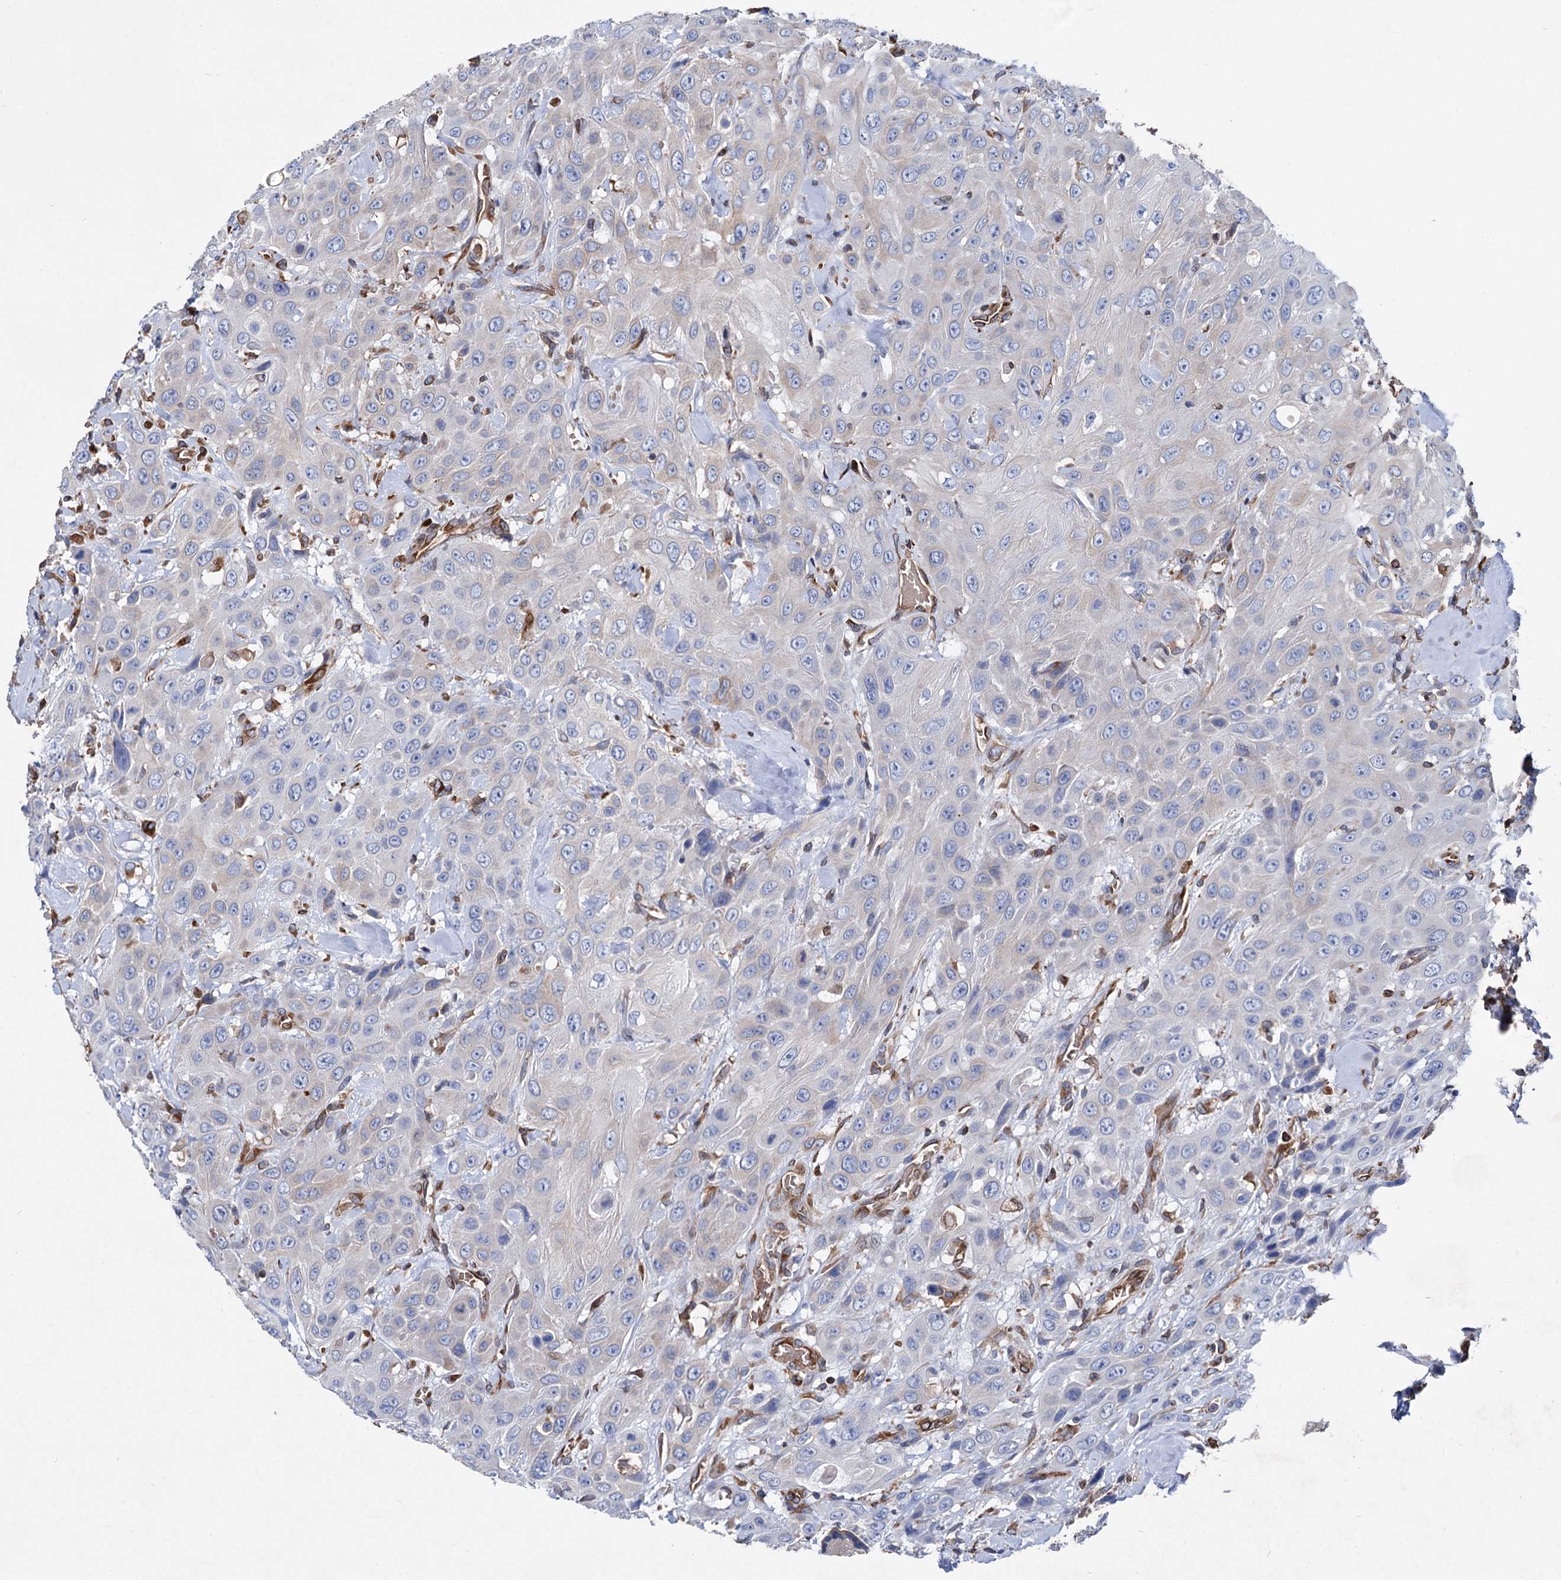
{"staining": {"intensity": "negative", "quantity": "none", "location": "none"}, "tissue": "head and neck cancer", "cell_type": "Tumor cells", "image_type": "cancer", "snomed": [{"axis": "morphology", "description": "Squamous cell carcinoma, NOS"}, {"axis": "topography", "description": "Head-Neck"}], "caption": "A high-resolution micrograph shows IHC staining of head and neck cancer (squamous cell carcinoma), which demonstrates no significant expression in tumor cells. (IHC, brightfield microscopy, high magnification).", "gene": "STING1", "patient": {"sex": "male", "age": 81}}